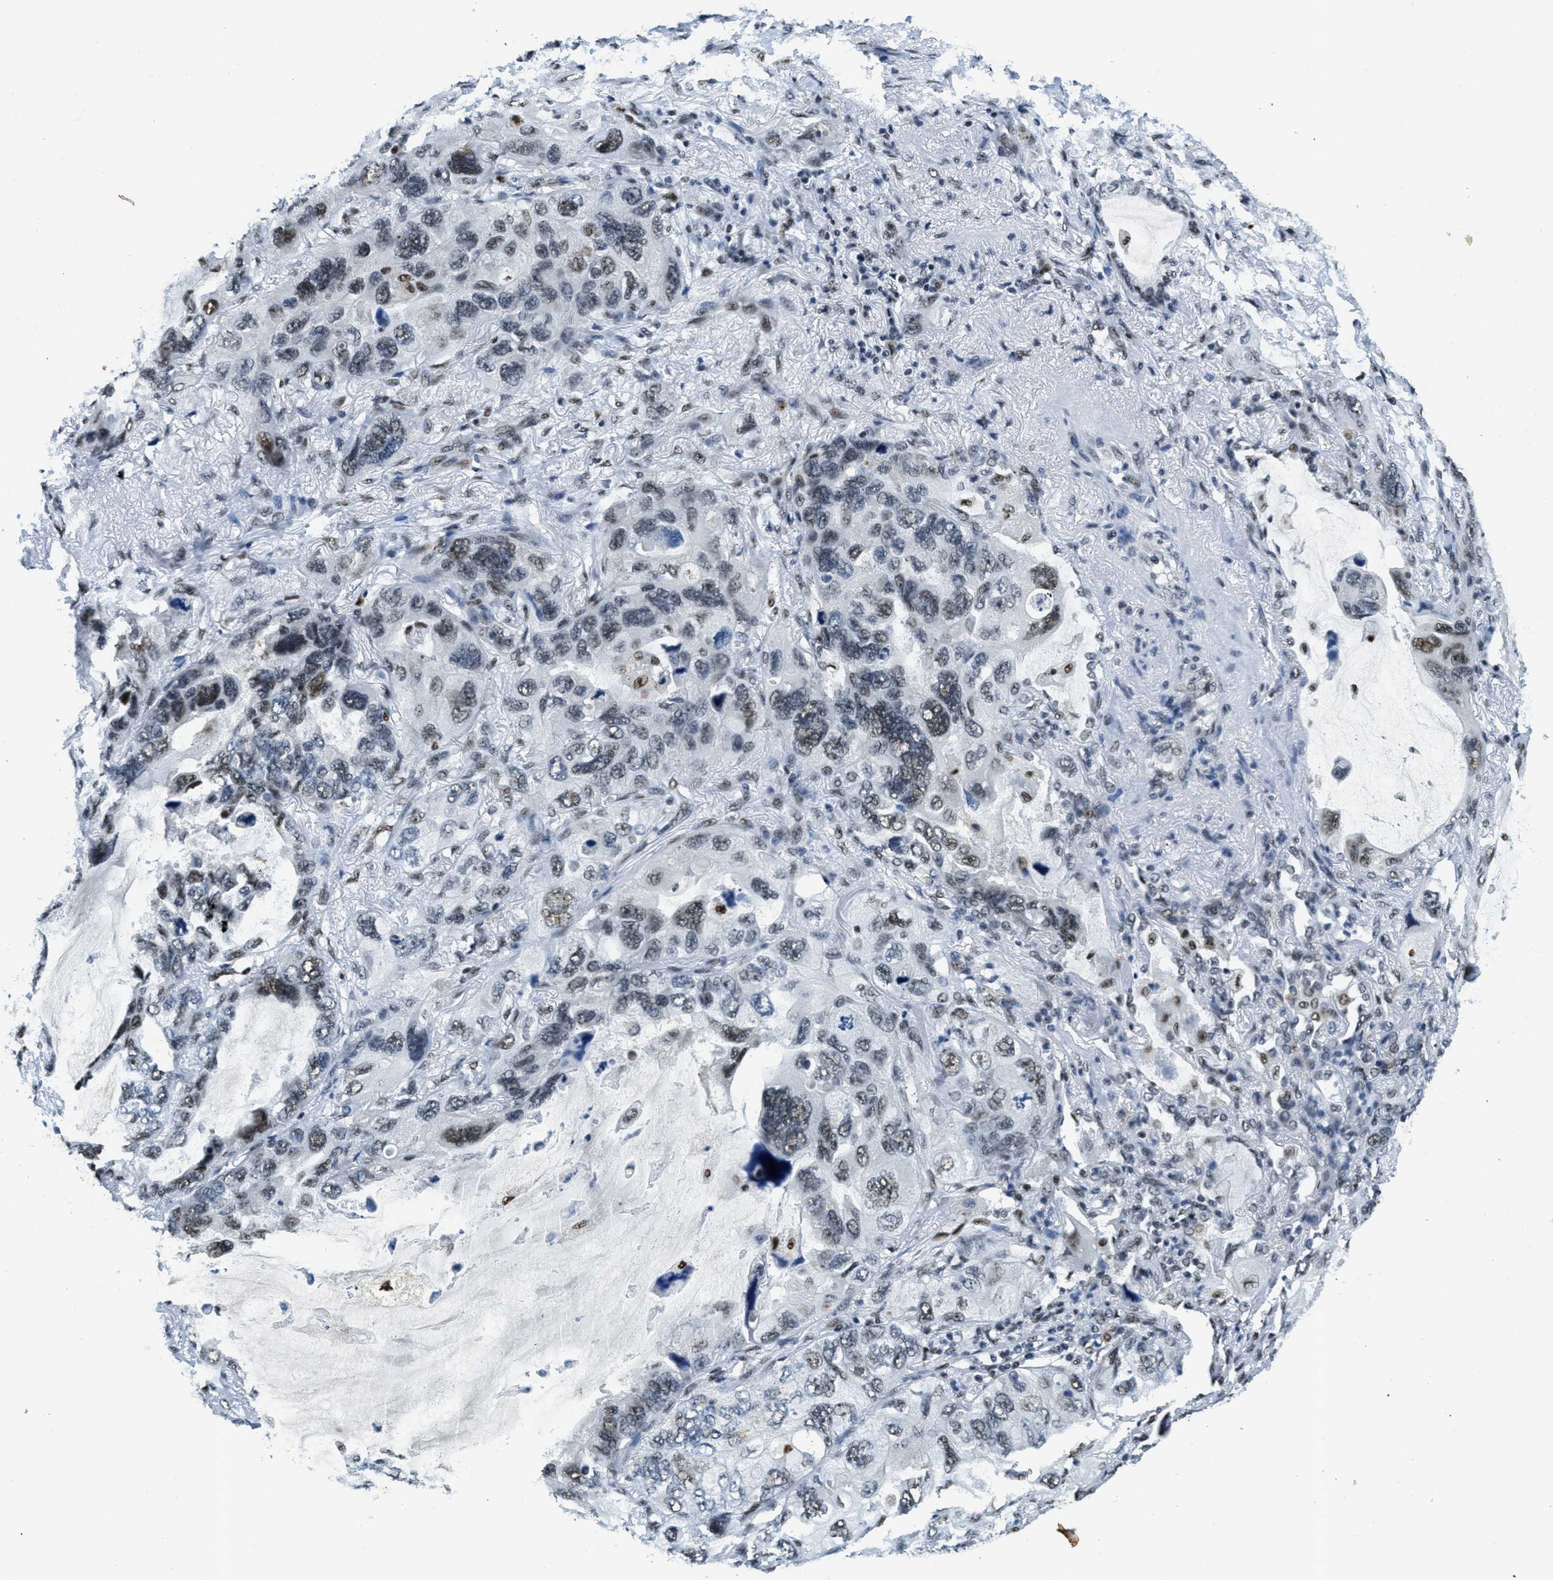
{"staining": {"intensity": "weak", "quantity": "25%-75%", "location": "nuclear"}, "tissue": "lung cancer", "cell_type": "Tumor cells", "image_type": "cancer", "snomed": [{"axis": "morphology", "description": "Squamous cell carcinoma, NOS"}, {"axis": "topography", "description": "Lung"}], "caption": "Human lung squamous cell carcinoma stained for a protein (brown) exhibits weak nuclear positive expression in about 25%-75% of tumor cells.", "gene": "SSB", "patient": {"sex": "female", "age": 73}}